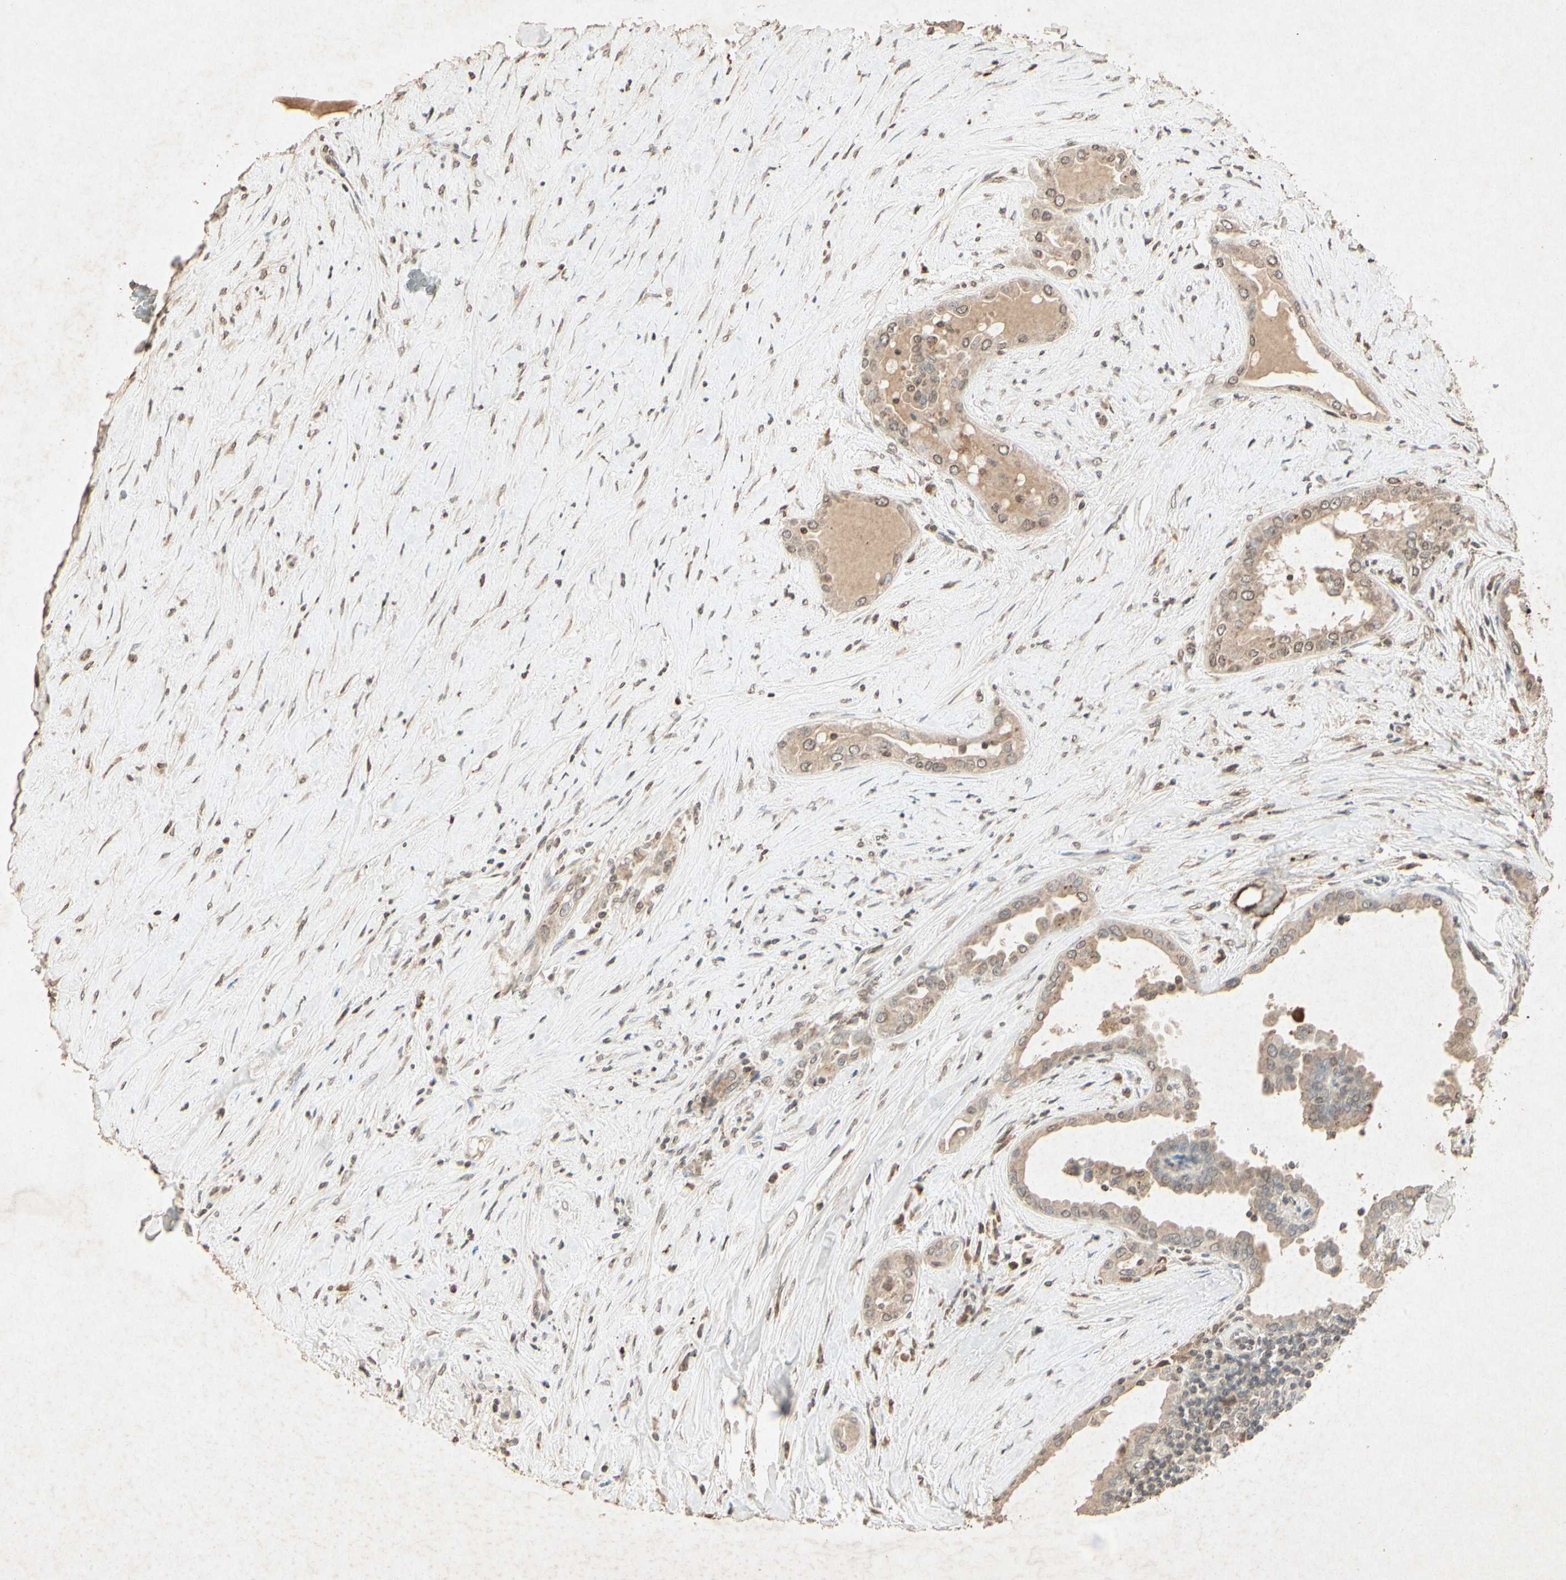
{"staining": {"intensity": "moderate", "quantity": ">75%", "location": "cytoplasmic/membranous"}, "tissue": "thyroid cancer", "cell_type": "Tumor cells", "image_type": "cancer", "snomed": [{"axis": "morphology", "description": "Papillary adenocarcinoma, NOS"}, {"axis": "topography", "description": "Thyroid gland"}], "caption": "This is an image of immunohistochemistry staining of thyroid cancer, which shows moderate staining in the cytoplasmic/membranous of tumor cells.", "gene": "MSRB1", "patient": {"sex": "male", "age": 33}}